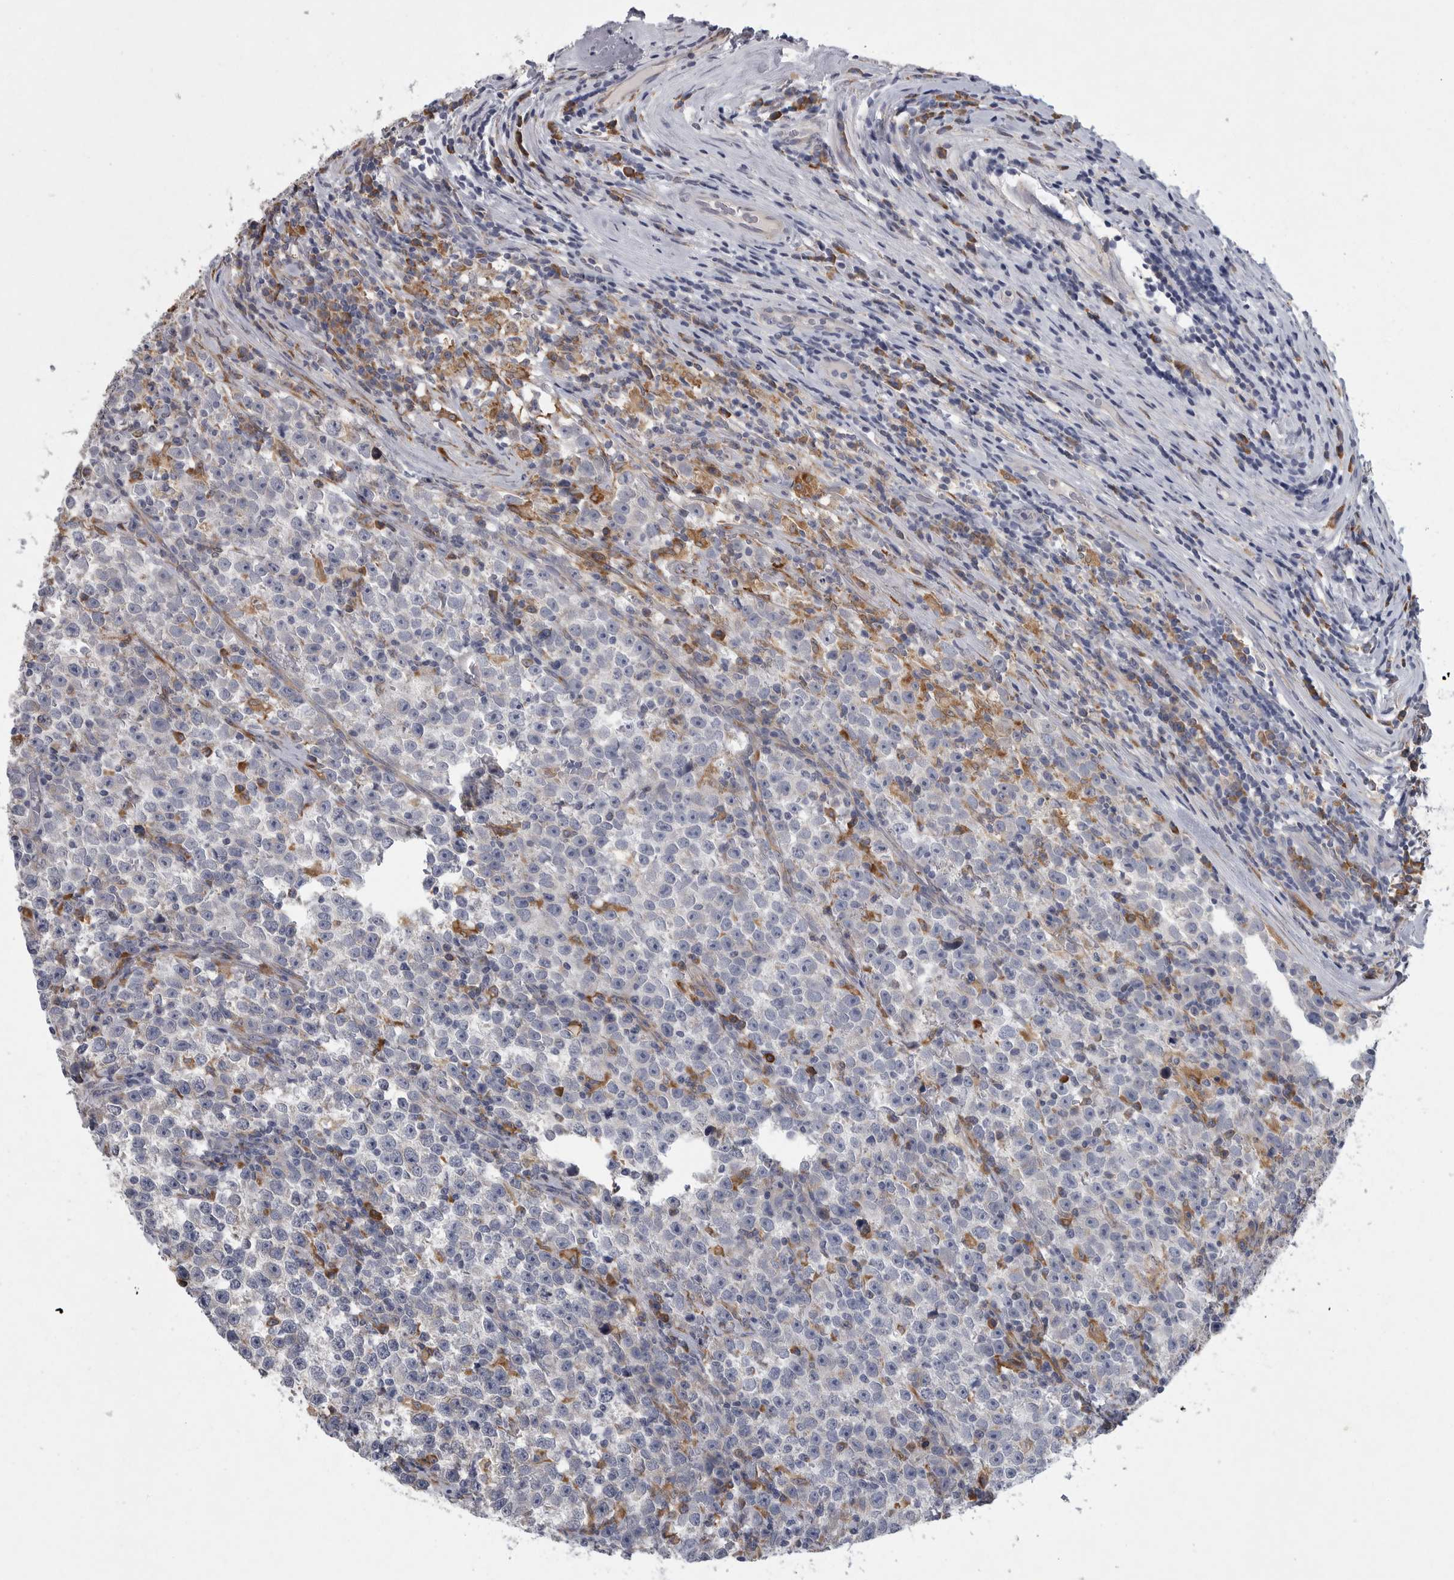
{"staining": {"intensity": "negative", "quantity": "none", "location": "none"}, "tissue": "testis cancer", "cell_type": "Tumor cells", "image_type": "cancer", "snomed": [{"axis": "morphology", "description": "Normal tissue, NOS"}, {"axis": "morphology", "description": "Seminoma, NOS"}, {"axis": "topography", "description": "Testis"}], "caption": "This photomicrograph is of testis cancer (seminoma) stained with immunohistochemistry (IHC) to label a protein in brown with the nuclei are counter-stained blue. There is no expression in tumor cells.", "gene": "MINPP1", "patient": {"sex": "male", "age": 43}}